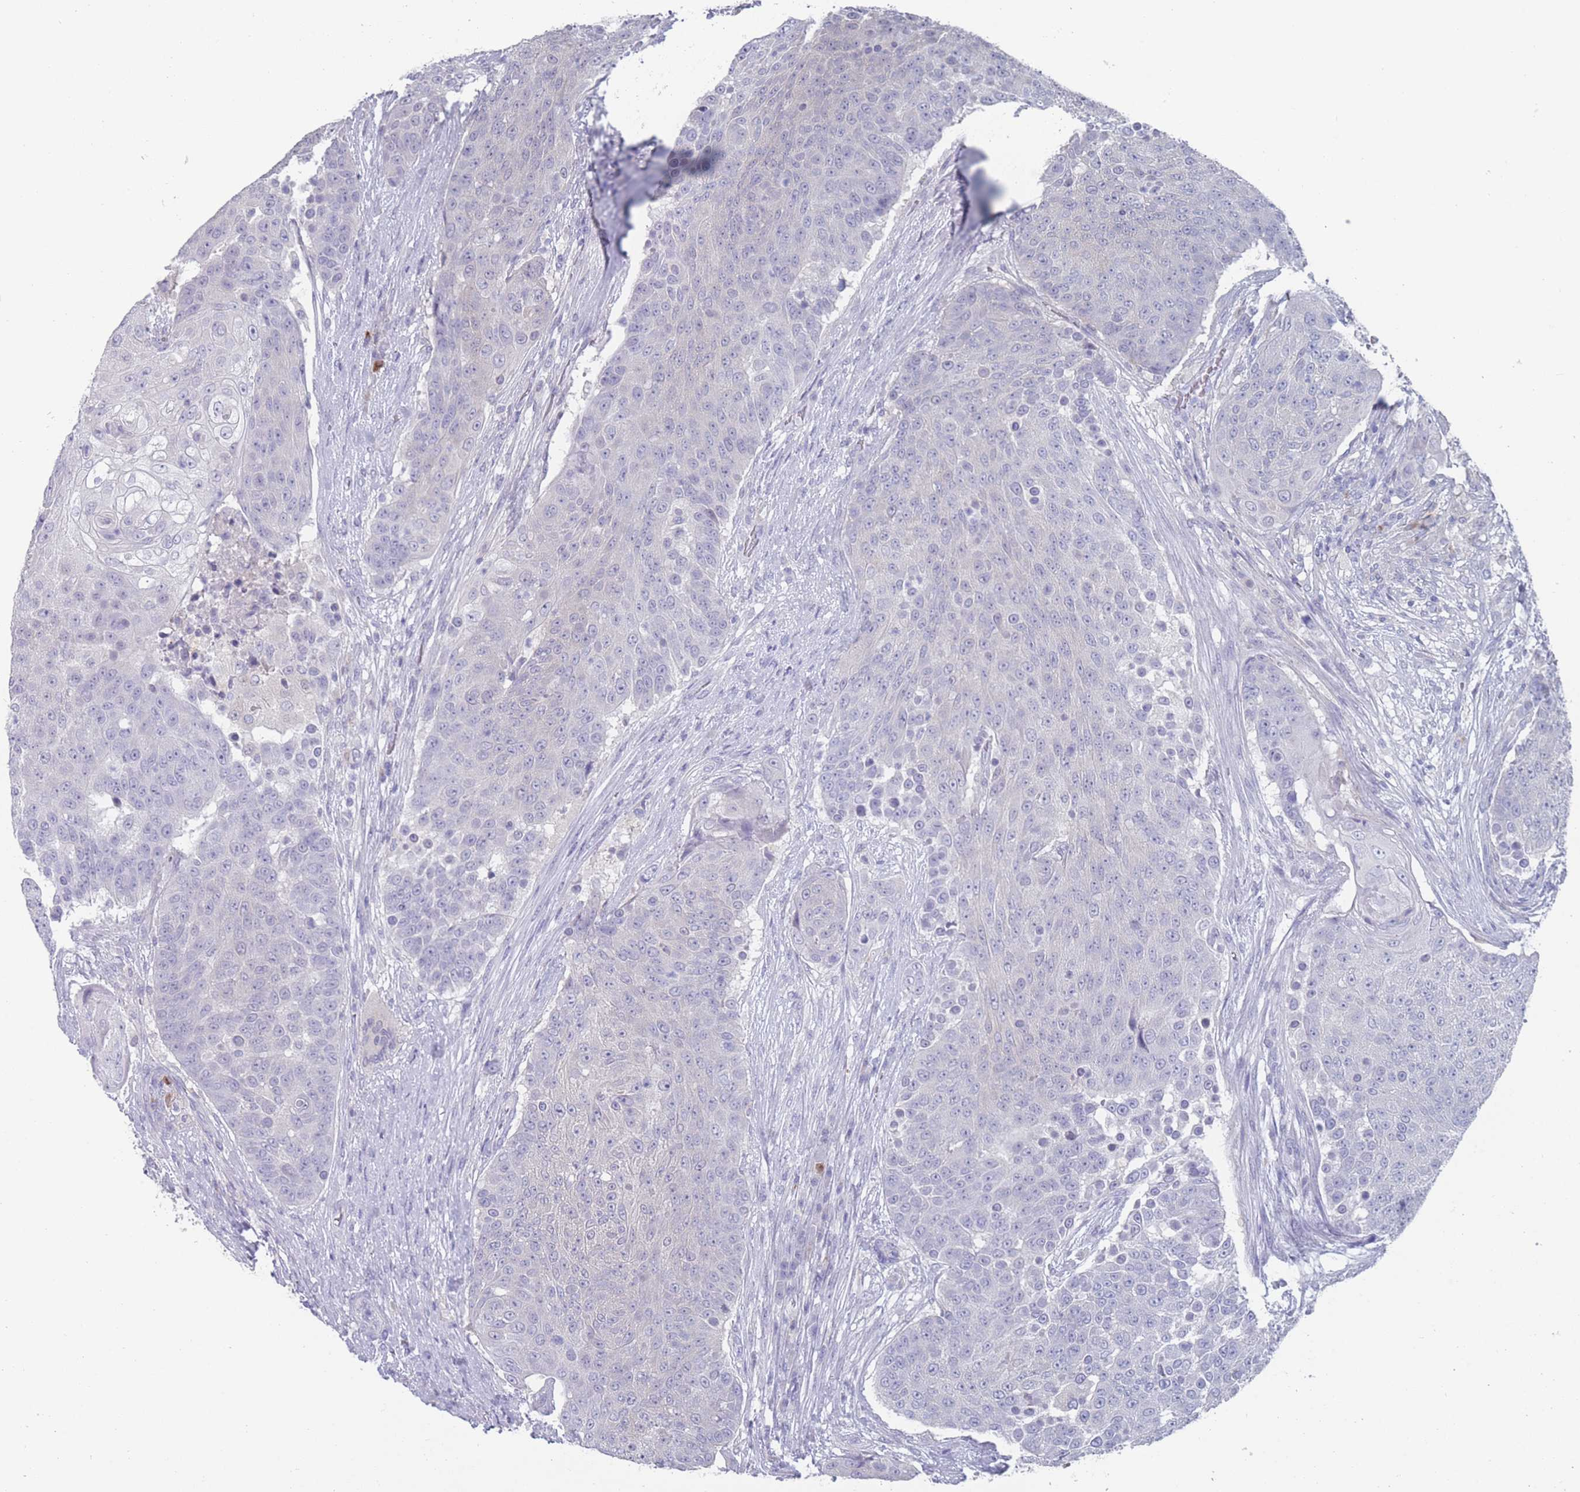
{"staining": {"intensity": "negative", "quantity": "none", "location": "none"}, "tissue": "urothelial cancer", "cell_type": "Tumor cells", "image_type": "cancer", "snomed": [{"axis": "morphology", "description": "Urothelial carcinoma, High grade"}, {"axis": "topography", "description": "Urinary bladder"}], "caption": "Tumor cells show no significant expression in urothelial cancer.", "gene": "CYP51A1", "patient": {"sex": "female", "age": 63}}